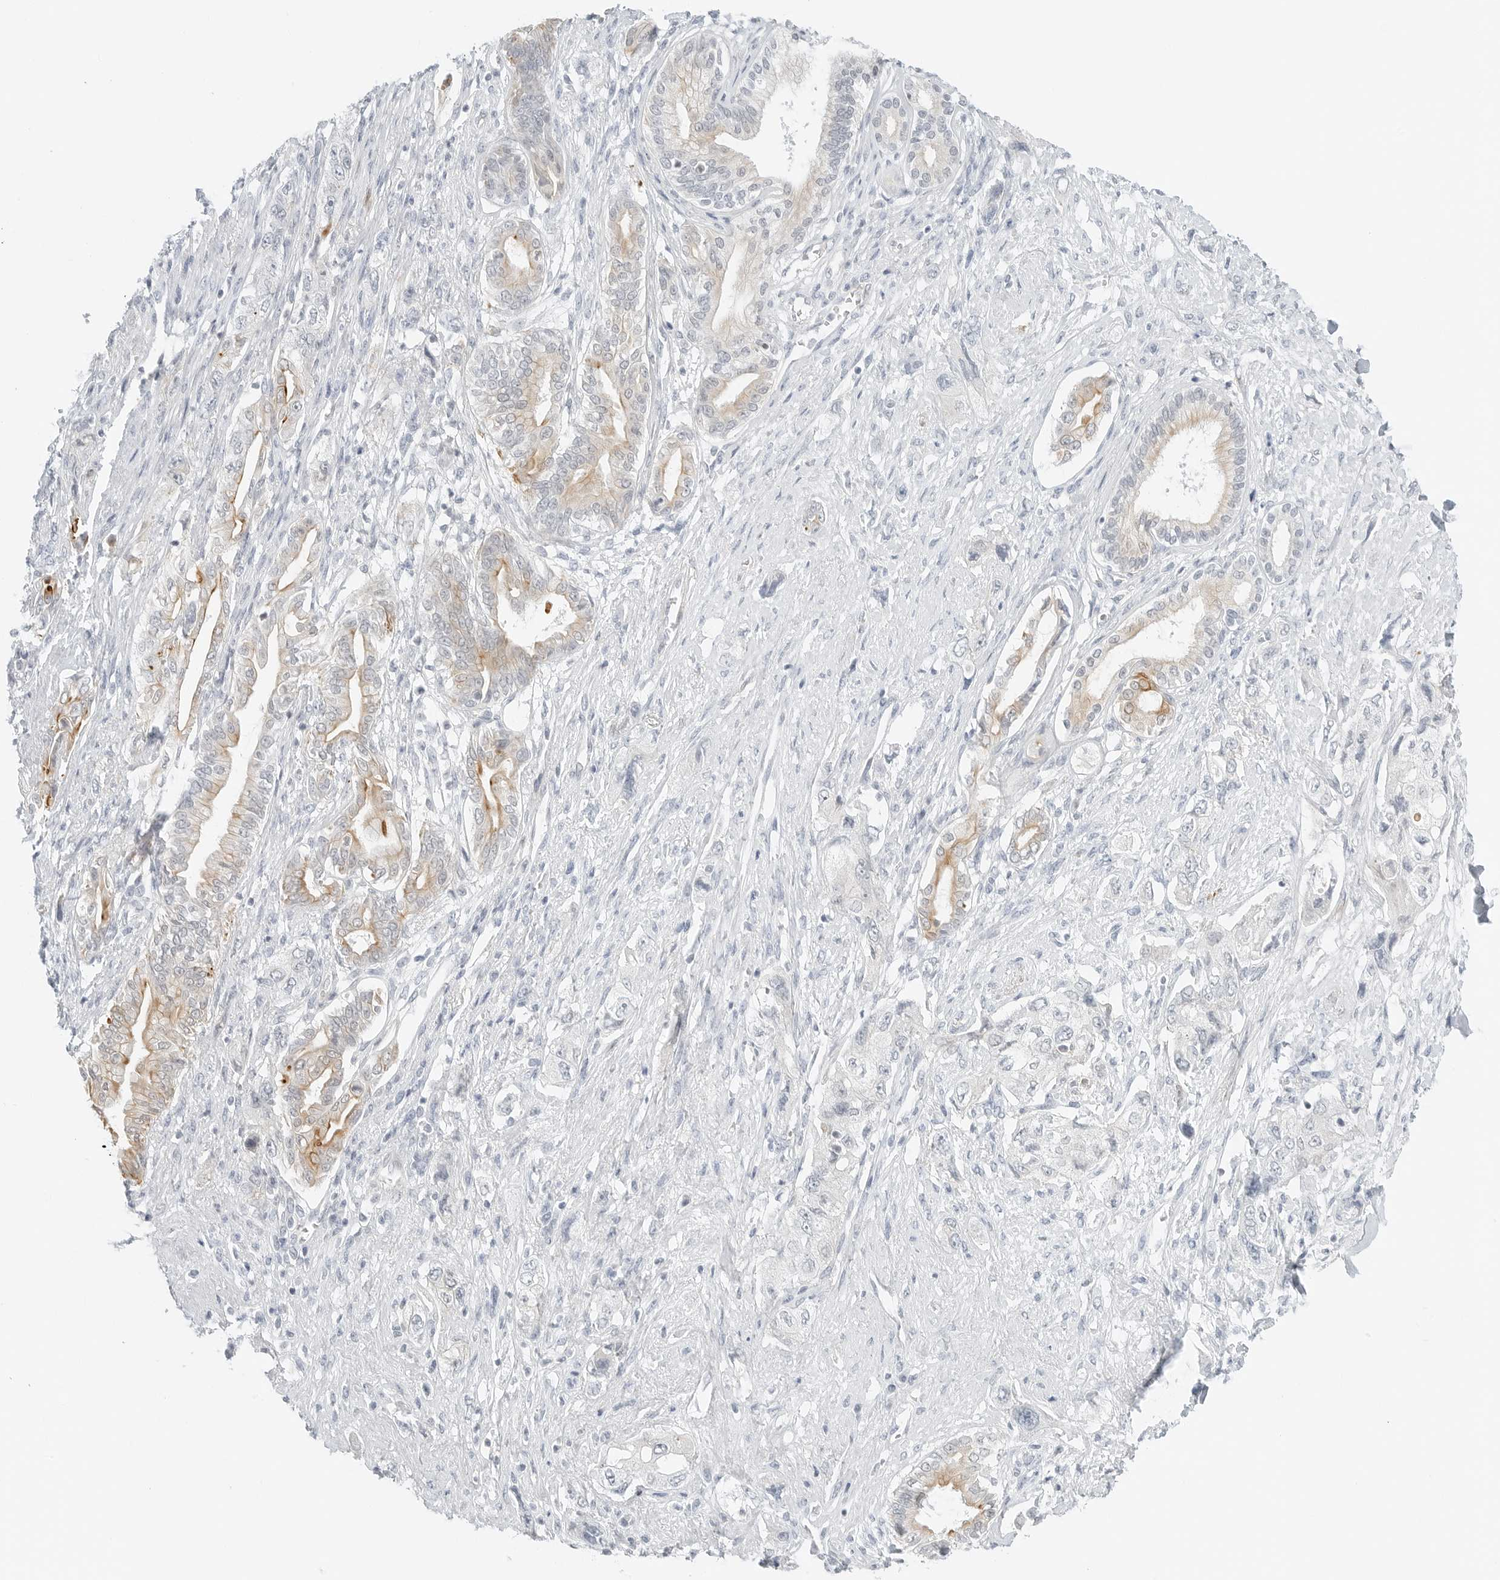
{"staining": {"intensity": "weak", "quantity": "25%-75%", "location": "cytoplasmic/membranous"}, "tissue": "pancreatic cancer", "cell_type": "Tumor cells", "image_type": "cancer", "snomed": [{"axis": "morphology", "description": "Adenocarcinoma, NOS"}, {"axis": "topography", "description": "Pancreas"}], "caption": "A micrograph showing weak cytoplasmic/membranous staining in approximately 25%-75% of tumor cells in pancreatic cancer (adenocarcinoma), as visualized by brown immunohistochemical staining.", "gene": "IQCC", "patient": {"sex": "female", "age": 73}}